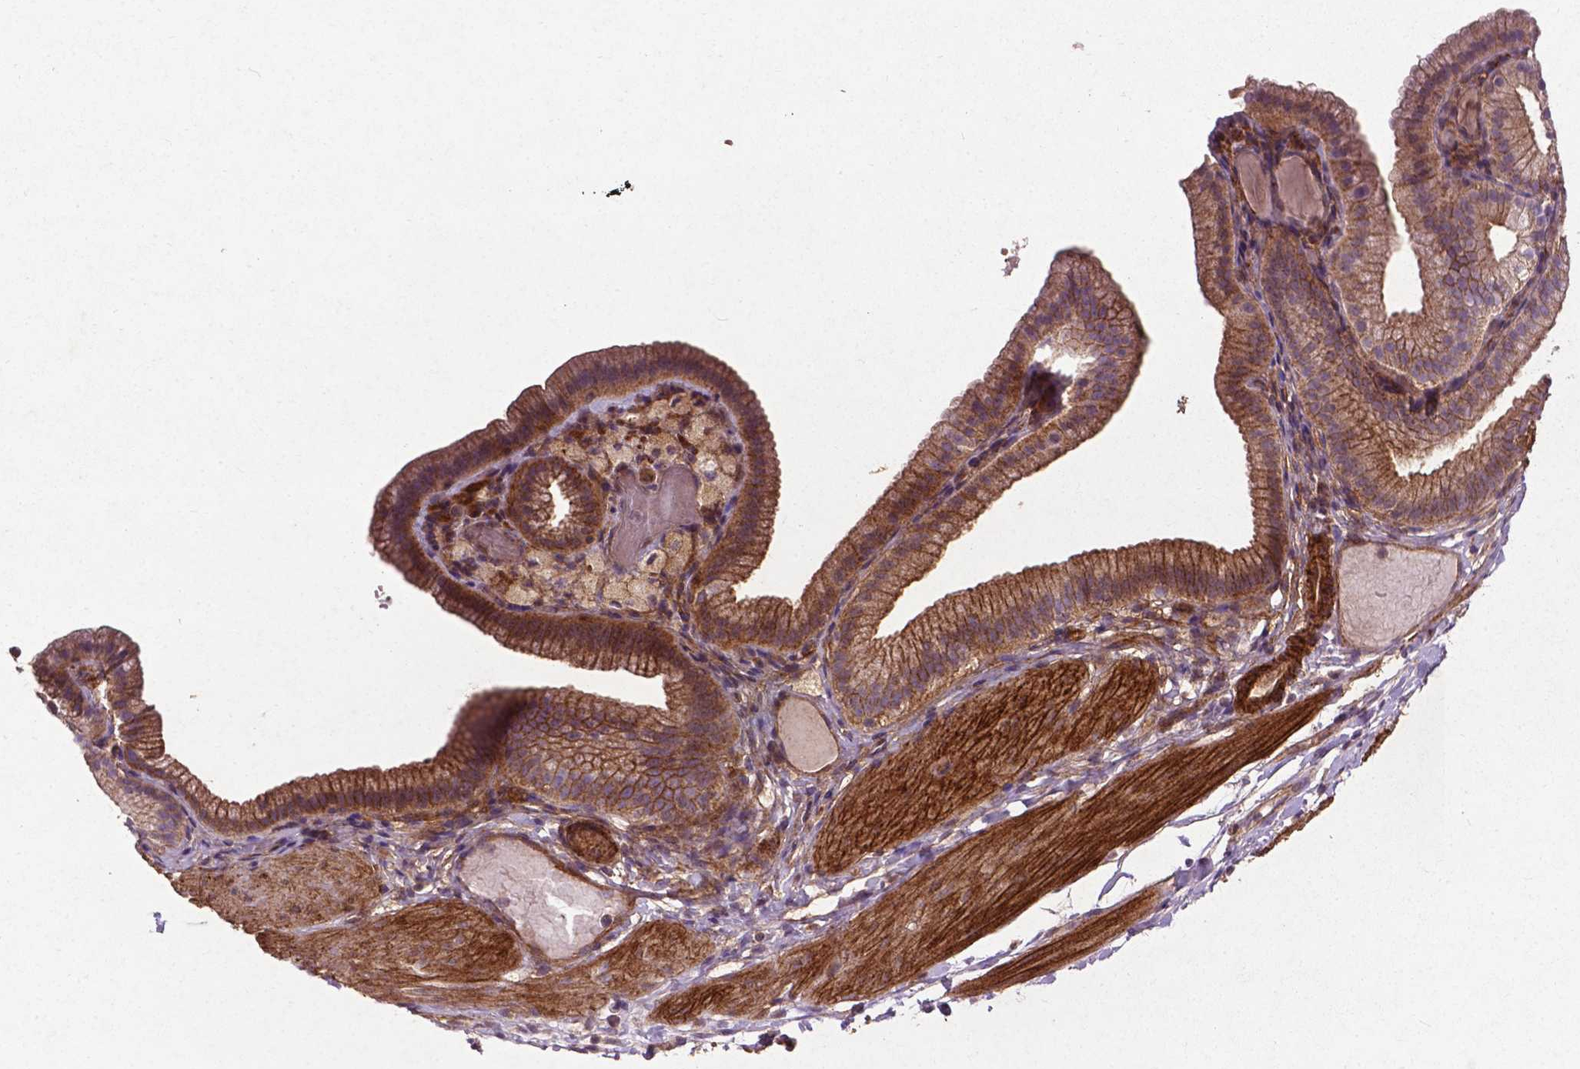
{"staining": {"intensity": "moderate", "quantity": ">75%", "location": "cytoplasmic/membranous"}, "tissue": "adipose tissue", "cell_type": "Adipocytes", "image_type": "normal", "snomed": [{"axis": "morphology", "description": "Normal tissue, NOS"}, {"axis": "topography", "description": "Gallbladder"}, {"axis": "topography", "description": "Peripheral nerve tissue"}], "caption": "Protein staining by immunohistochemistry exhibits moderate cytoplasmic/membranous expression in about >75% of adipocytes in normal adipose tissue. (IHC, brightfield microscopy, high magnification).", "gene": "RRAS", "patient": {"sex": "female", "age": 45}}